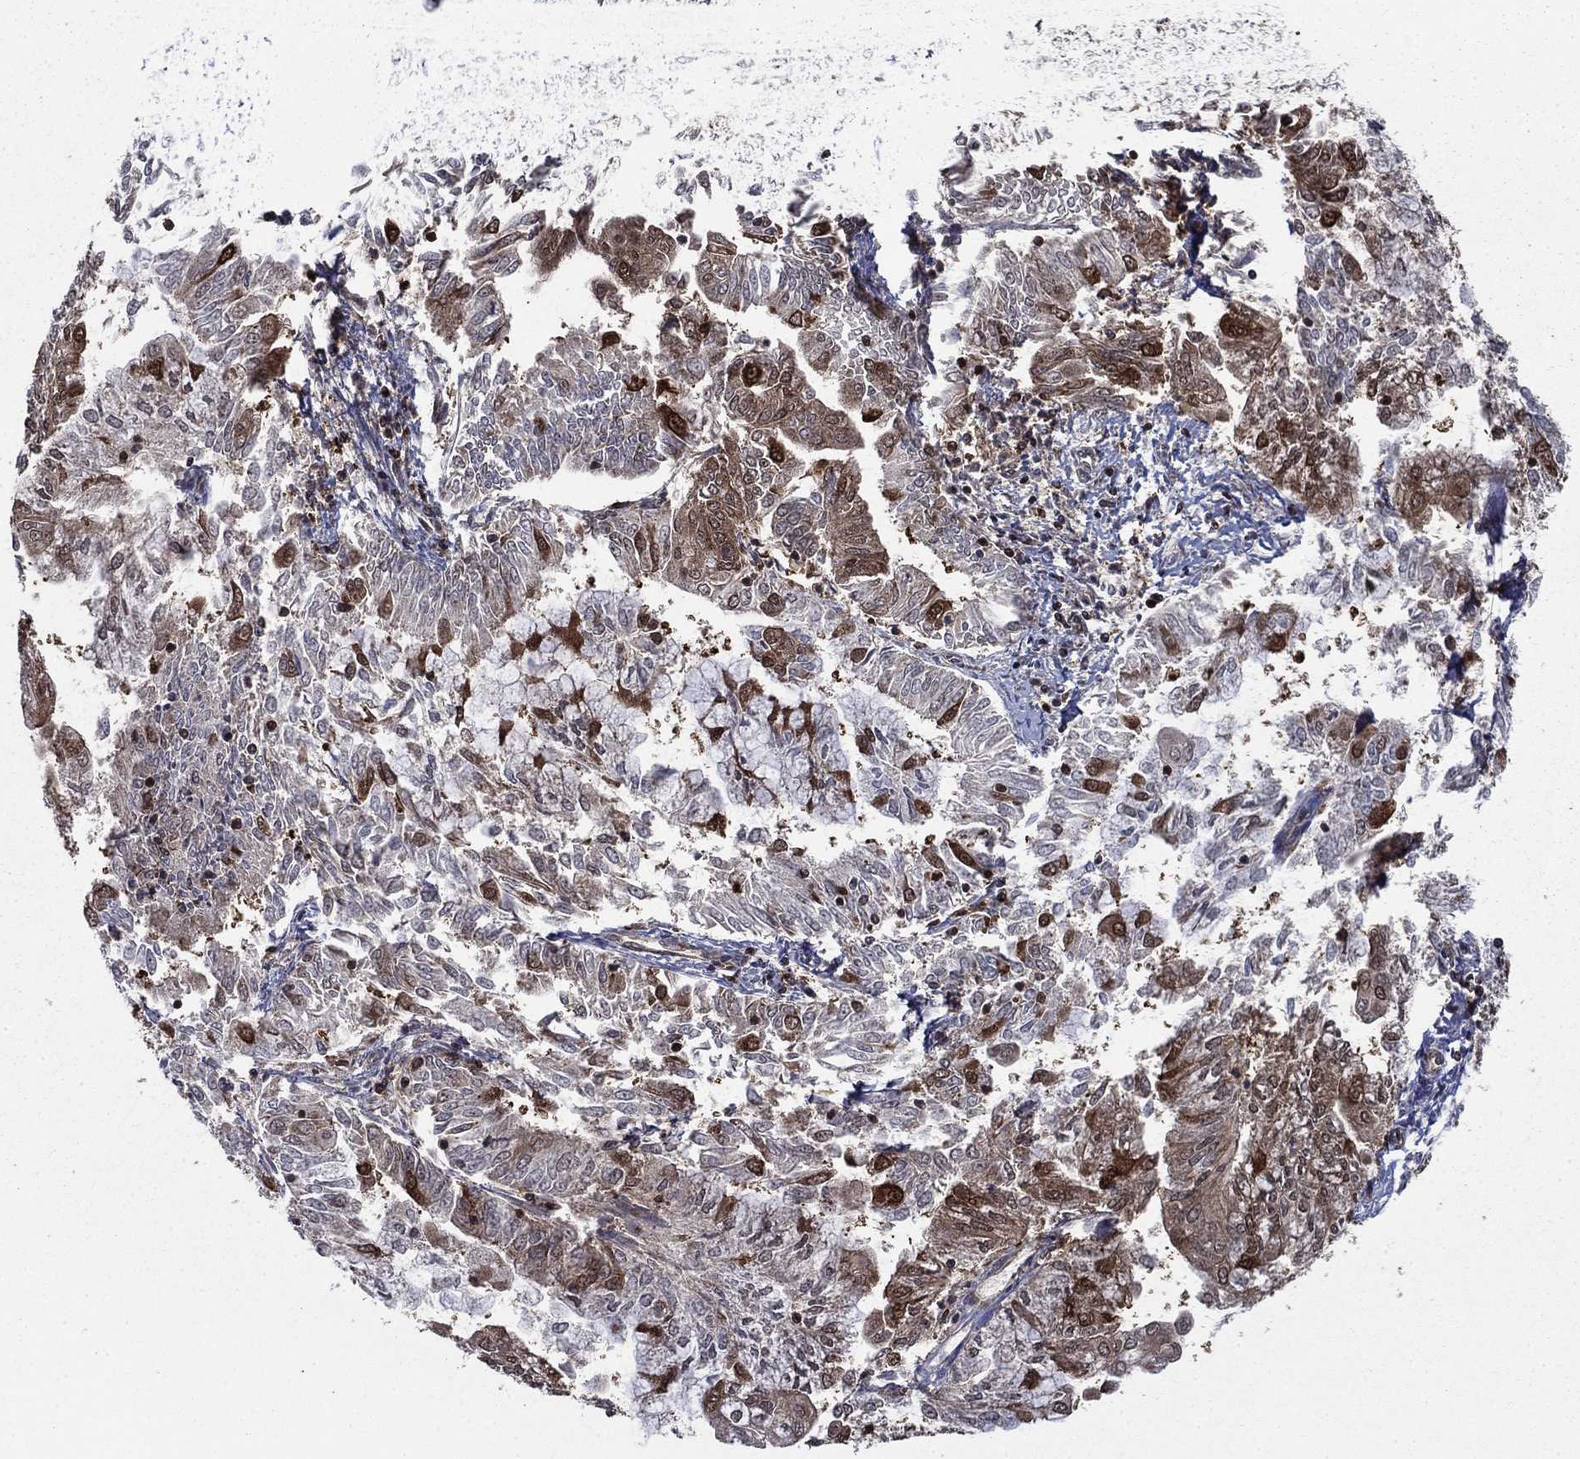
{"staining": {"intensity": "strong", "quantity": "25%-75%", "location": "cytoplasmic/membranous"}, "tissue": "endometrial cancer", "cell_type": "Tumor cells", "image_type": "cancer", "snomed": [{"axis": "morphology", "description": "Adenocarcinoma, NOS"}, {"axis": "topography", "description": "Endometrium"}], "caption": "About 25%-75% of tumor cells in human endometrial cancer (adenocarcinoma) reveal strong cytoplasmic/membranous protein expression as visualized by brown immunohistochemical staining.", "gene": "CACYBP", "patient": {"sex": "female", "age": 56}}